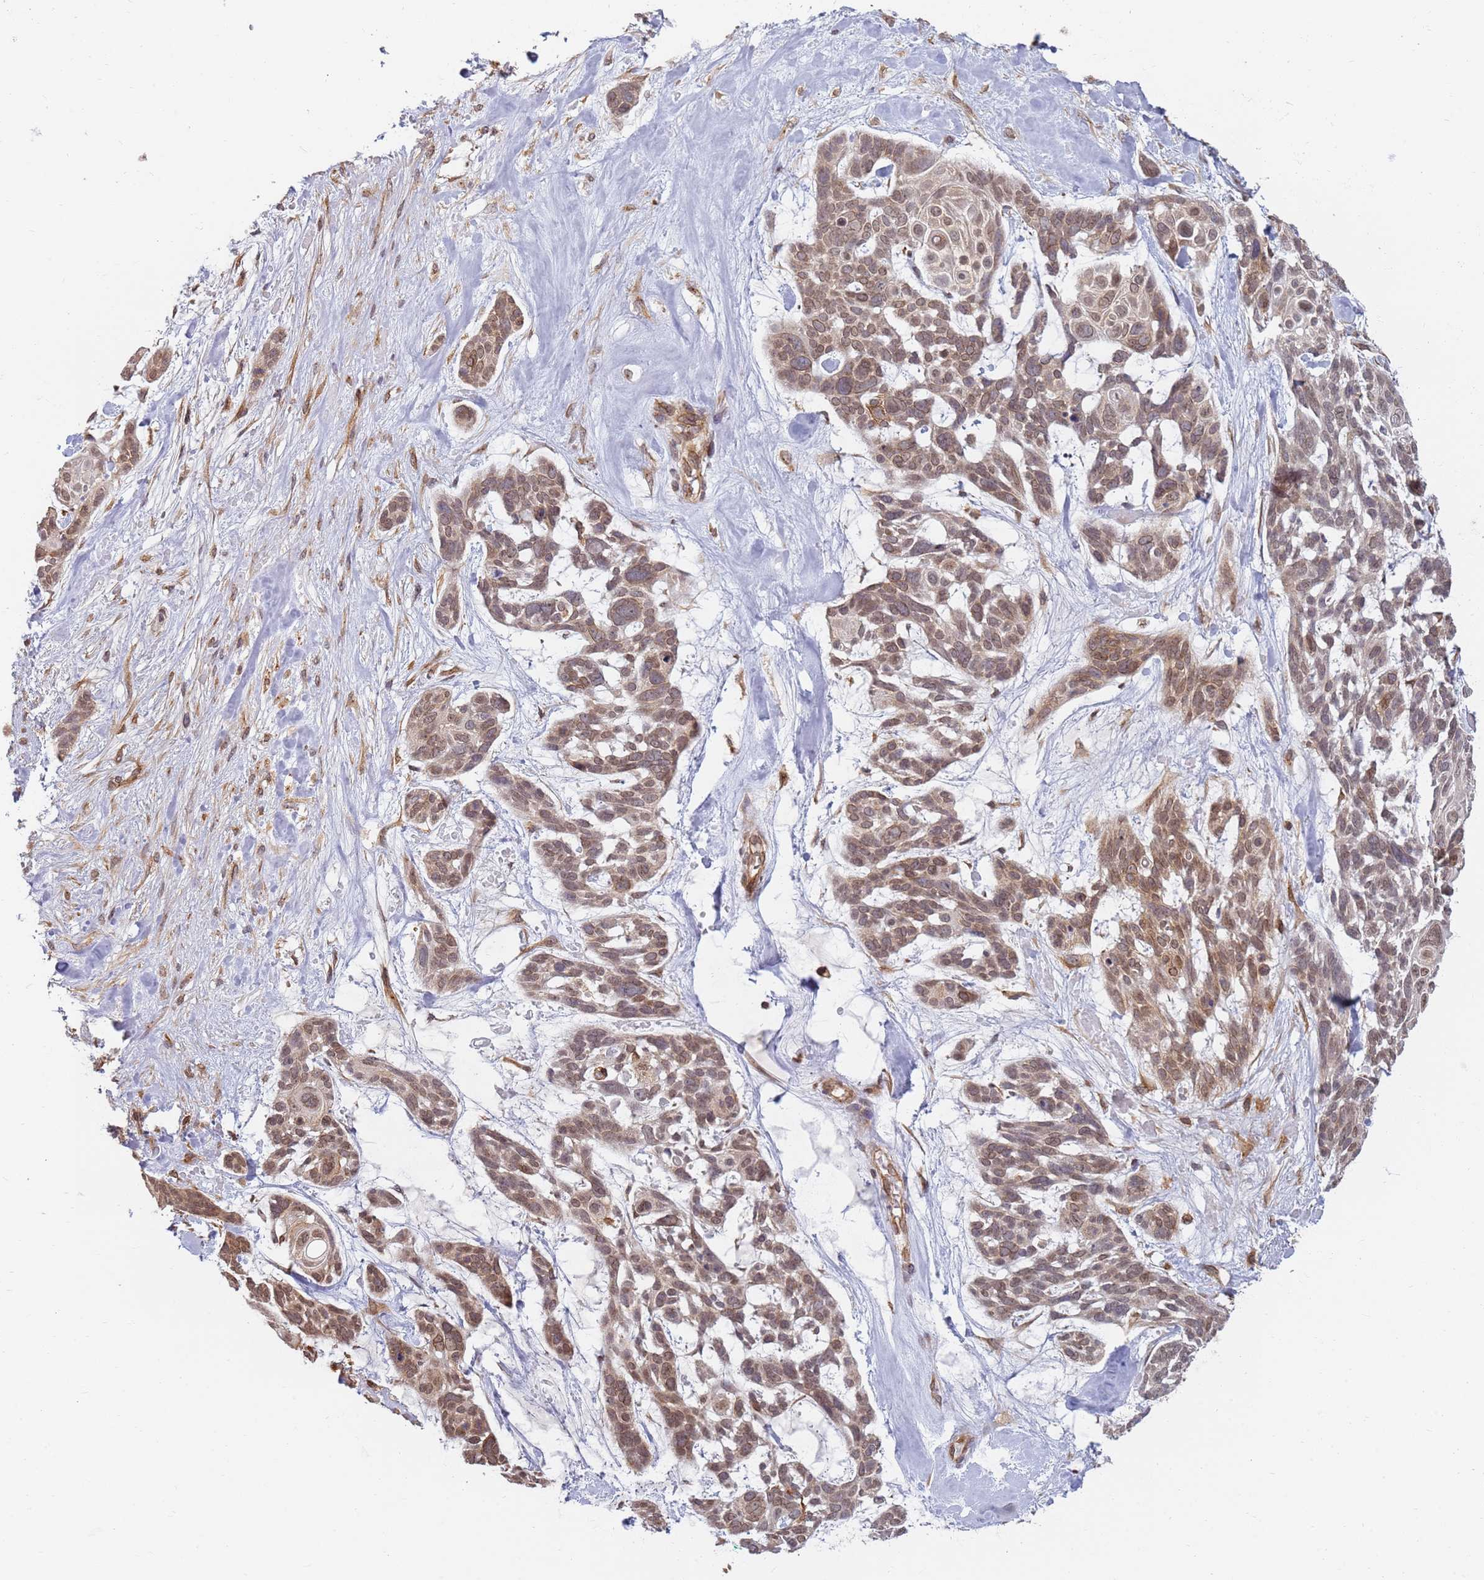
{"staining": {"intensity": "moderate", "quantity": ">75%", "location": "cytoplasmic/membranous,nuclear"}, "tissue": "skin cancer", "cell_type": "Tumor cells", "image_type": "cancer", "snomed": [{"axis": "morphology", "description": "Basal cell carcinoma"}, {"axis": "topography", "description": "Skin"}], "caption": "DAB (3,3'-diaminobenzidine) immunohistochemical staining of human skin cancer displays moderate cytoplasmic/membranous and nuclear protein positivity in approximately >75% of tumor cells. (DAB (3,3'-diaminobenzidine) IHC with brightfield microscopy, high magnification).", "gene": "CEP170", "patient": {"sex": "male", "age": 88}}